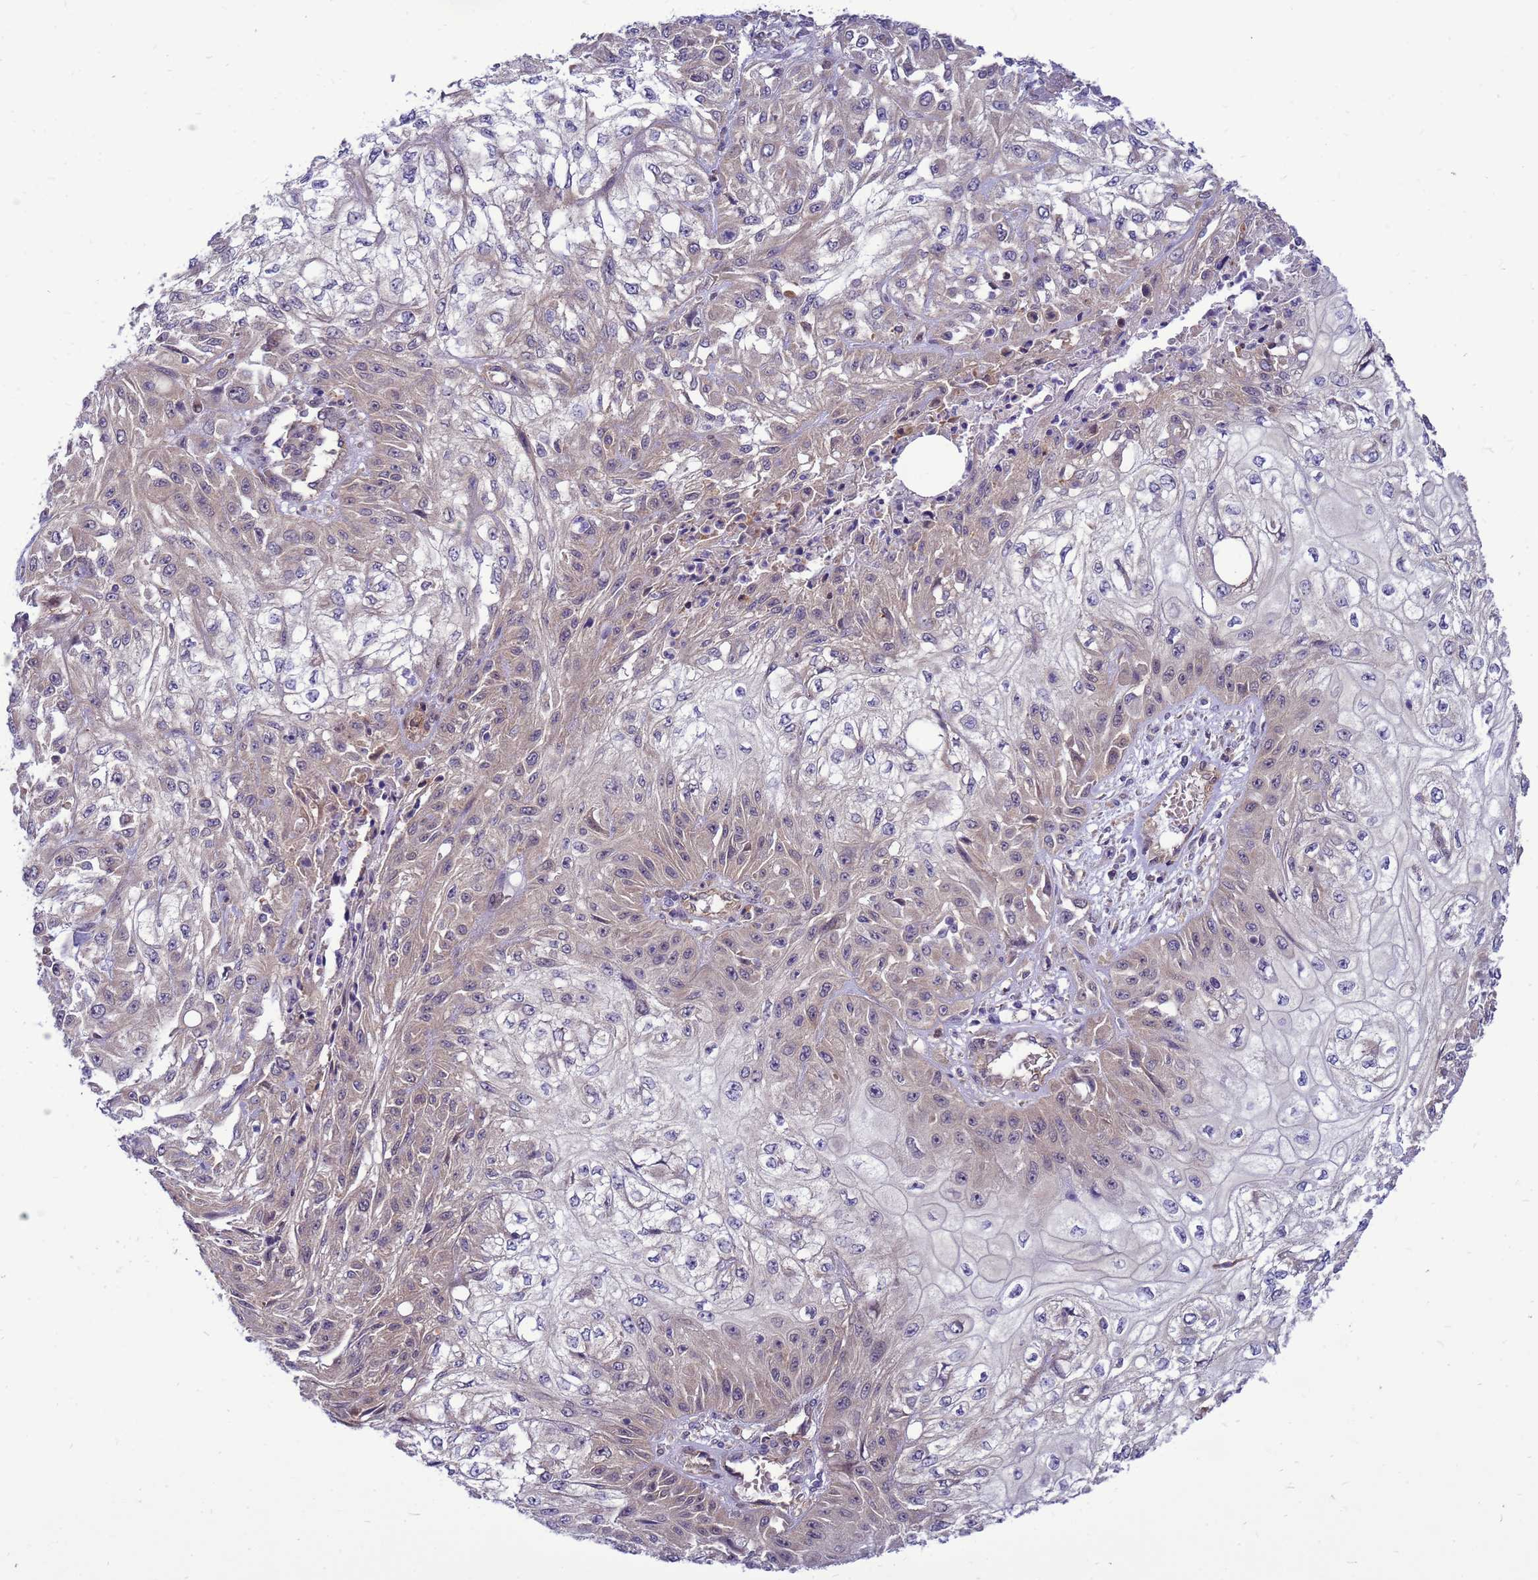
{"staining": {"intensity": "weak", "quantity": "25%-75%", "location": "cytoplasmic/membranous"}, "tissue": "skin cancer", "cell_type": "Tumor cells", "image_type": "cancer", "snomed": [{"axis": "morphology", "description": "Squamous cell carcinoma, NOS"}, {"axis": "morphology", "description": "Squamous cell carcinoma, metastatic, NOS"}, {"axis": "topography", "description": "Skin"}, {"axis": "topography", "description": "Lymph node"}], "caption": "An image of human skin metastatic squamous cell carcinoma stained for a protein displays weak cytoplasmic/membranous brown staining in tumor cells.", "gene": "ENOPH1", "patient": {"sex": "male", "age": 75}}